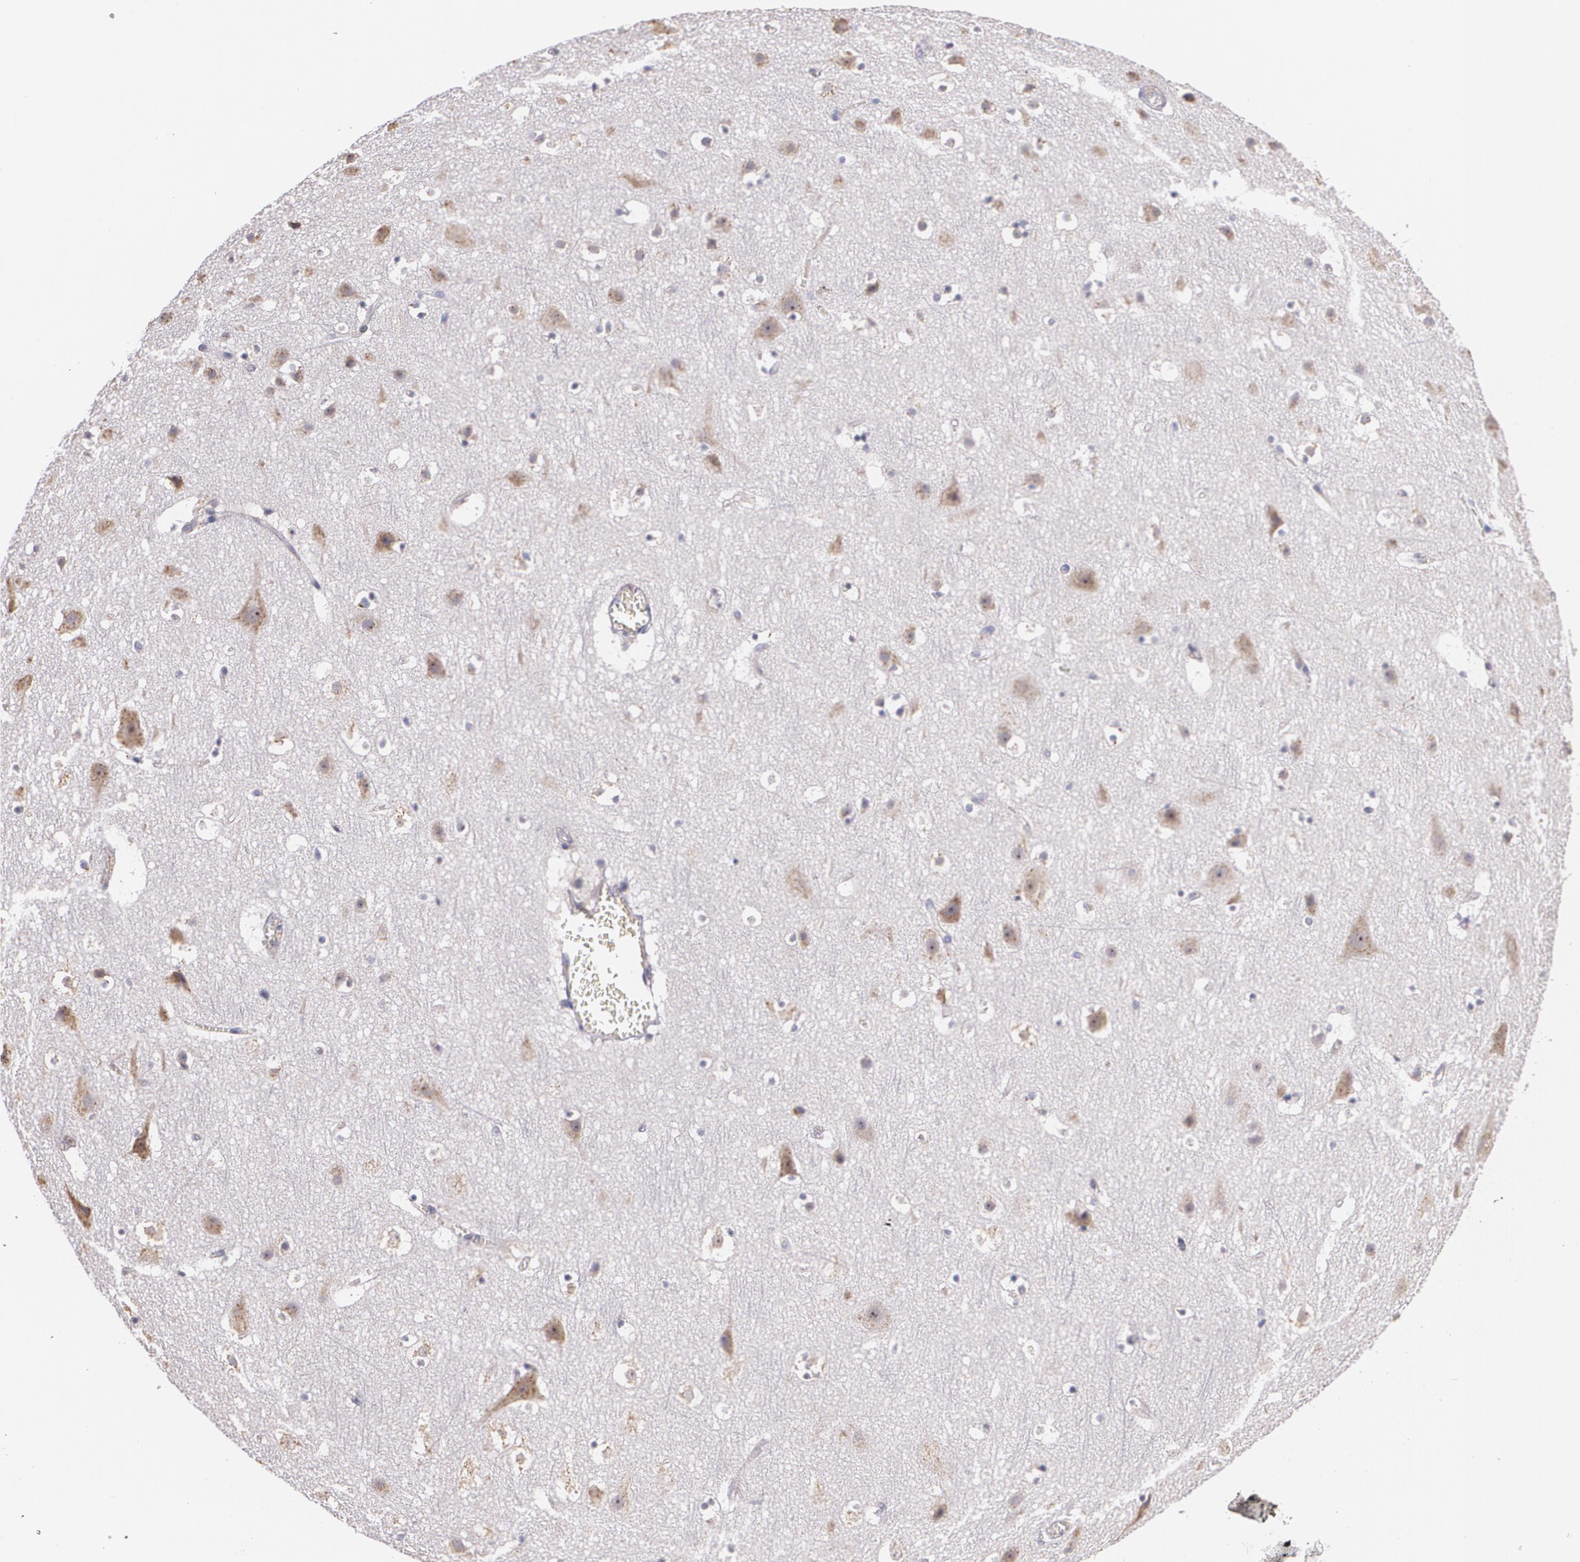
{"staining": {"intensity": "negative", "quantity": "none", "location": "none"}, "tissue": "cerebral cortex", "cell_type": "Endothelial cells", "image_type": "normal", "snomed": [{"axis": "morphology", "description": "Normal tissue, NOS"}, {"axis": "topography", "description": "Cerebral cortex"}], "caption": "IHC micrograph of unremarkable human cerebral cortex stained for a protein (brown), which displays no positivity in endothelial cells.", "gene": "ATF3", "patient": {"sex": "male", "age": 45}}